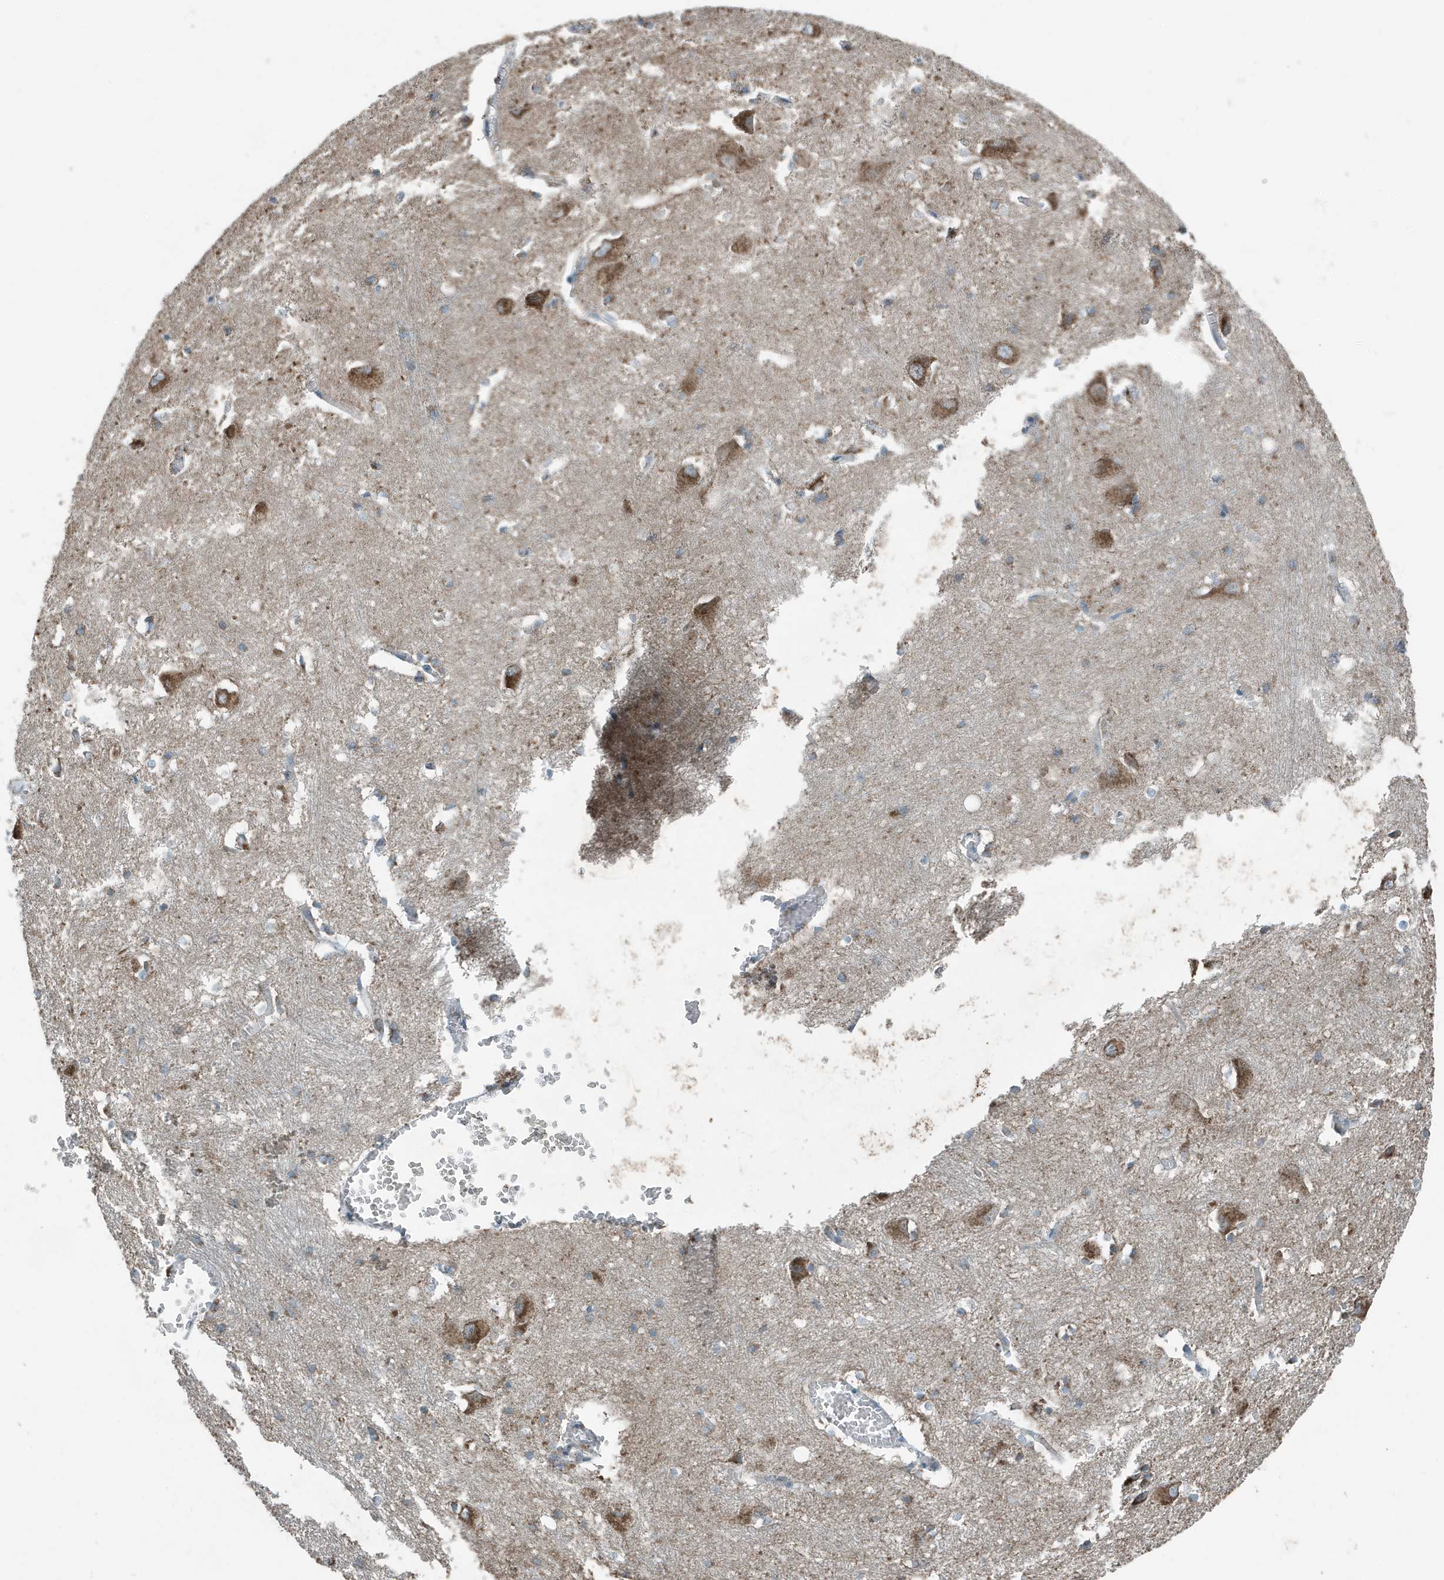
{"staining": {"intensity": "moderate", "quantity": "<25%", "location": "cytoplasmic/membranous"}, "tissue": "caudate", "cell_type": "Glial cells", "image_type": "normal", "snomed": [{"axis": "morphology", "description": "Normal tissue, NOS"}, {"axis": "topography", "description": "Lateral ventricle wall"}], "caption": "Protein expression analysis of normal human caudate reveals moderate cytoplasmic/membranous positivity in approximately <25% of glial cells.", "gene": "MT", "patient": {"sex": "male", "age": 37}}